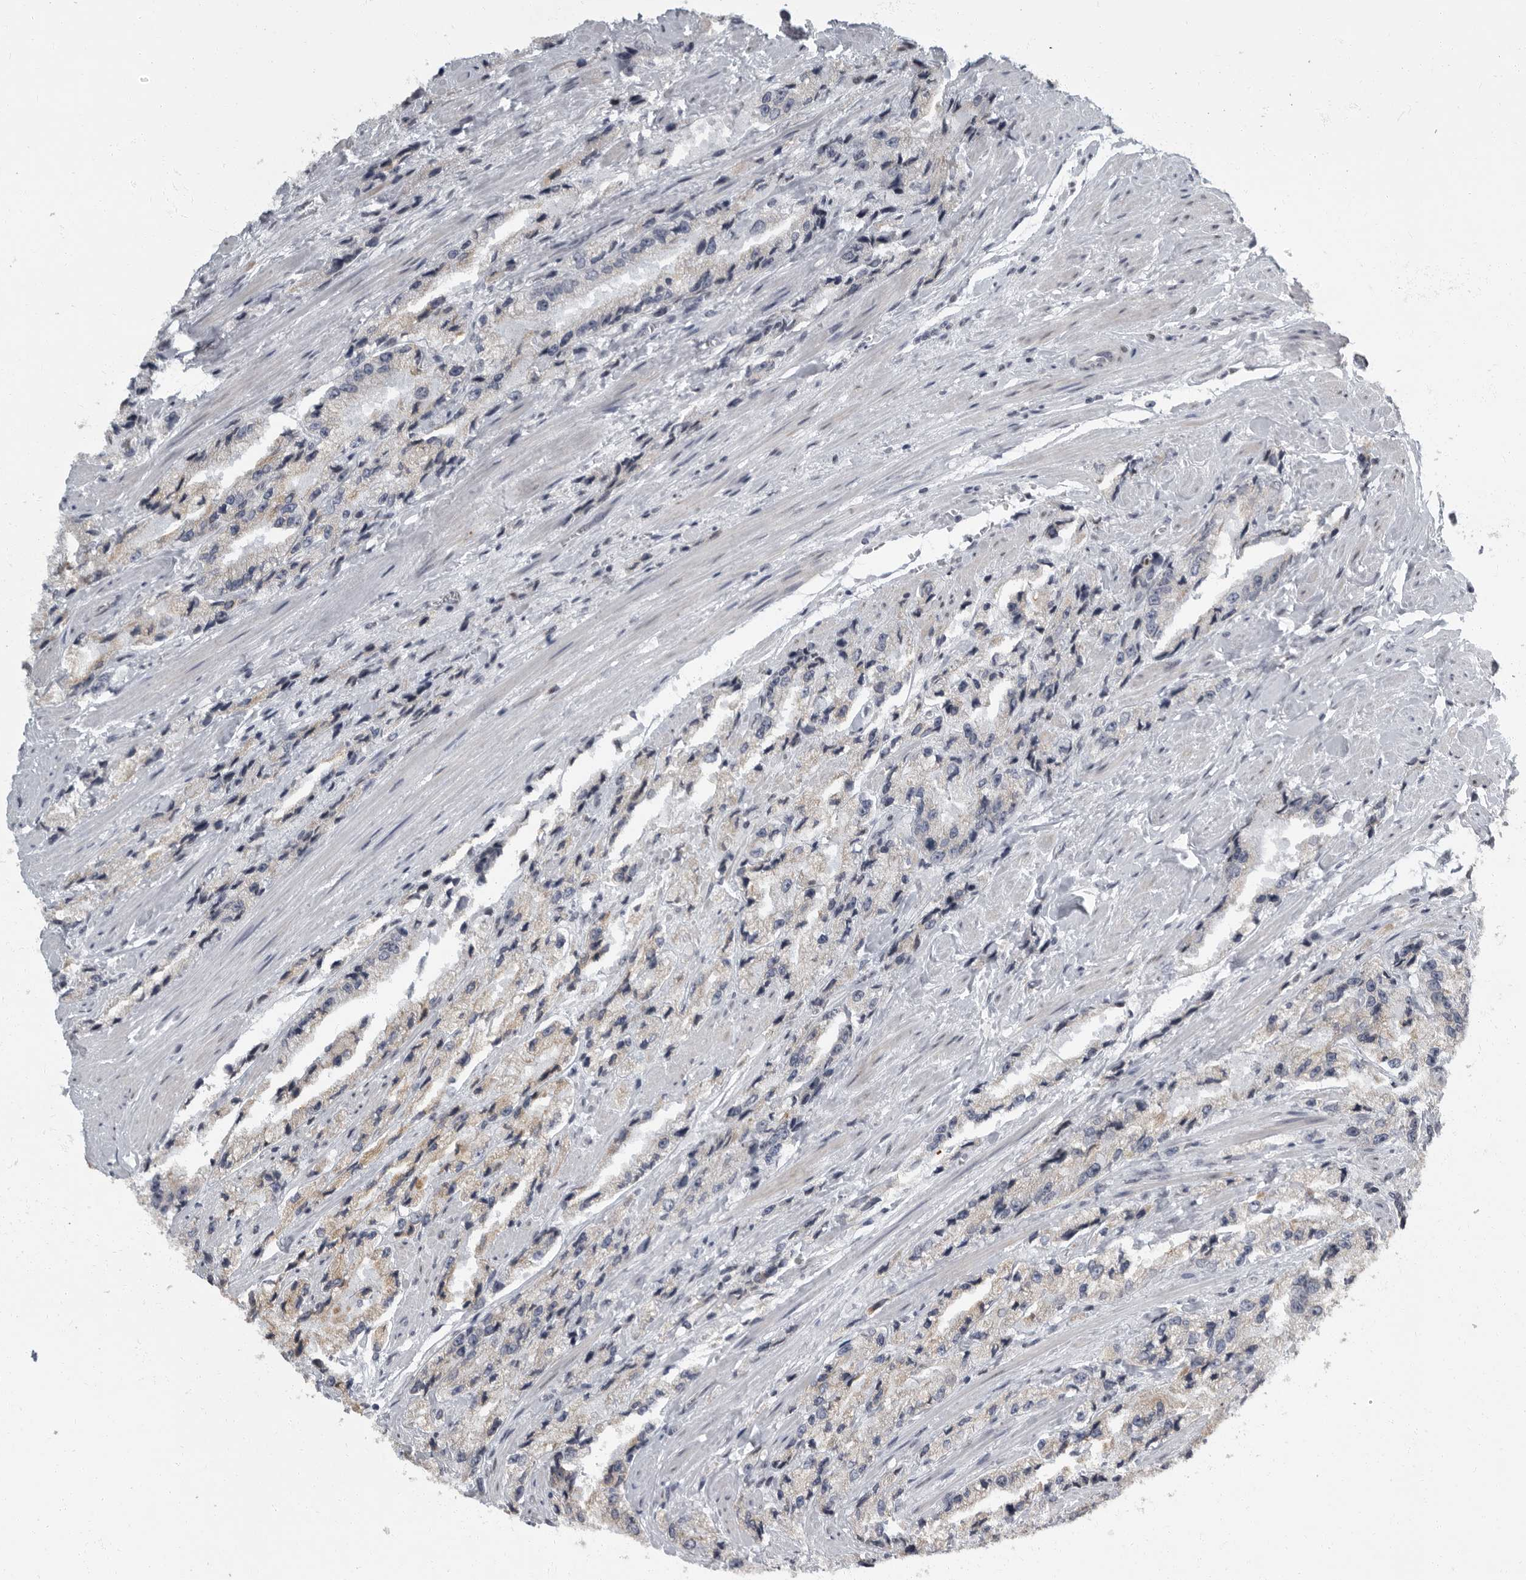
{"staining": {"intensity": "weak", "quantity": "25%-75%", "location": "cytoplasmic/membranous"}, "tissue": "prostate cancer", "cell_type": "Tumor cells", "image_type": "cancer", "snomed": [{"axis": "morphology", "description": "Adenocarcinoma, High grade"}, {"axis": "topography", "description": "Prostate"}], "caption": "Protein positivity by immunohistochemistry shows weak cytoplasmic/membranous positivity in approximately 25%-75% of tumor cells in prostate cancer (high-grade adenocarcinoma).", "gene": "EVI5", "patient": {"sex": "male", "age": 58}}